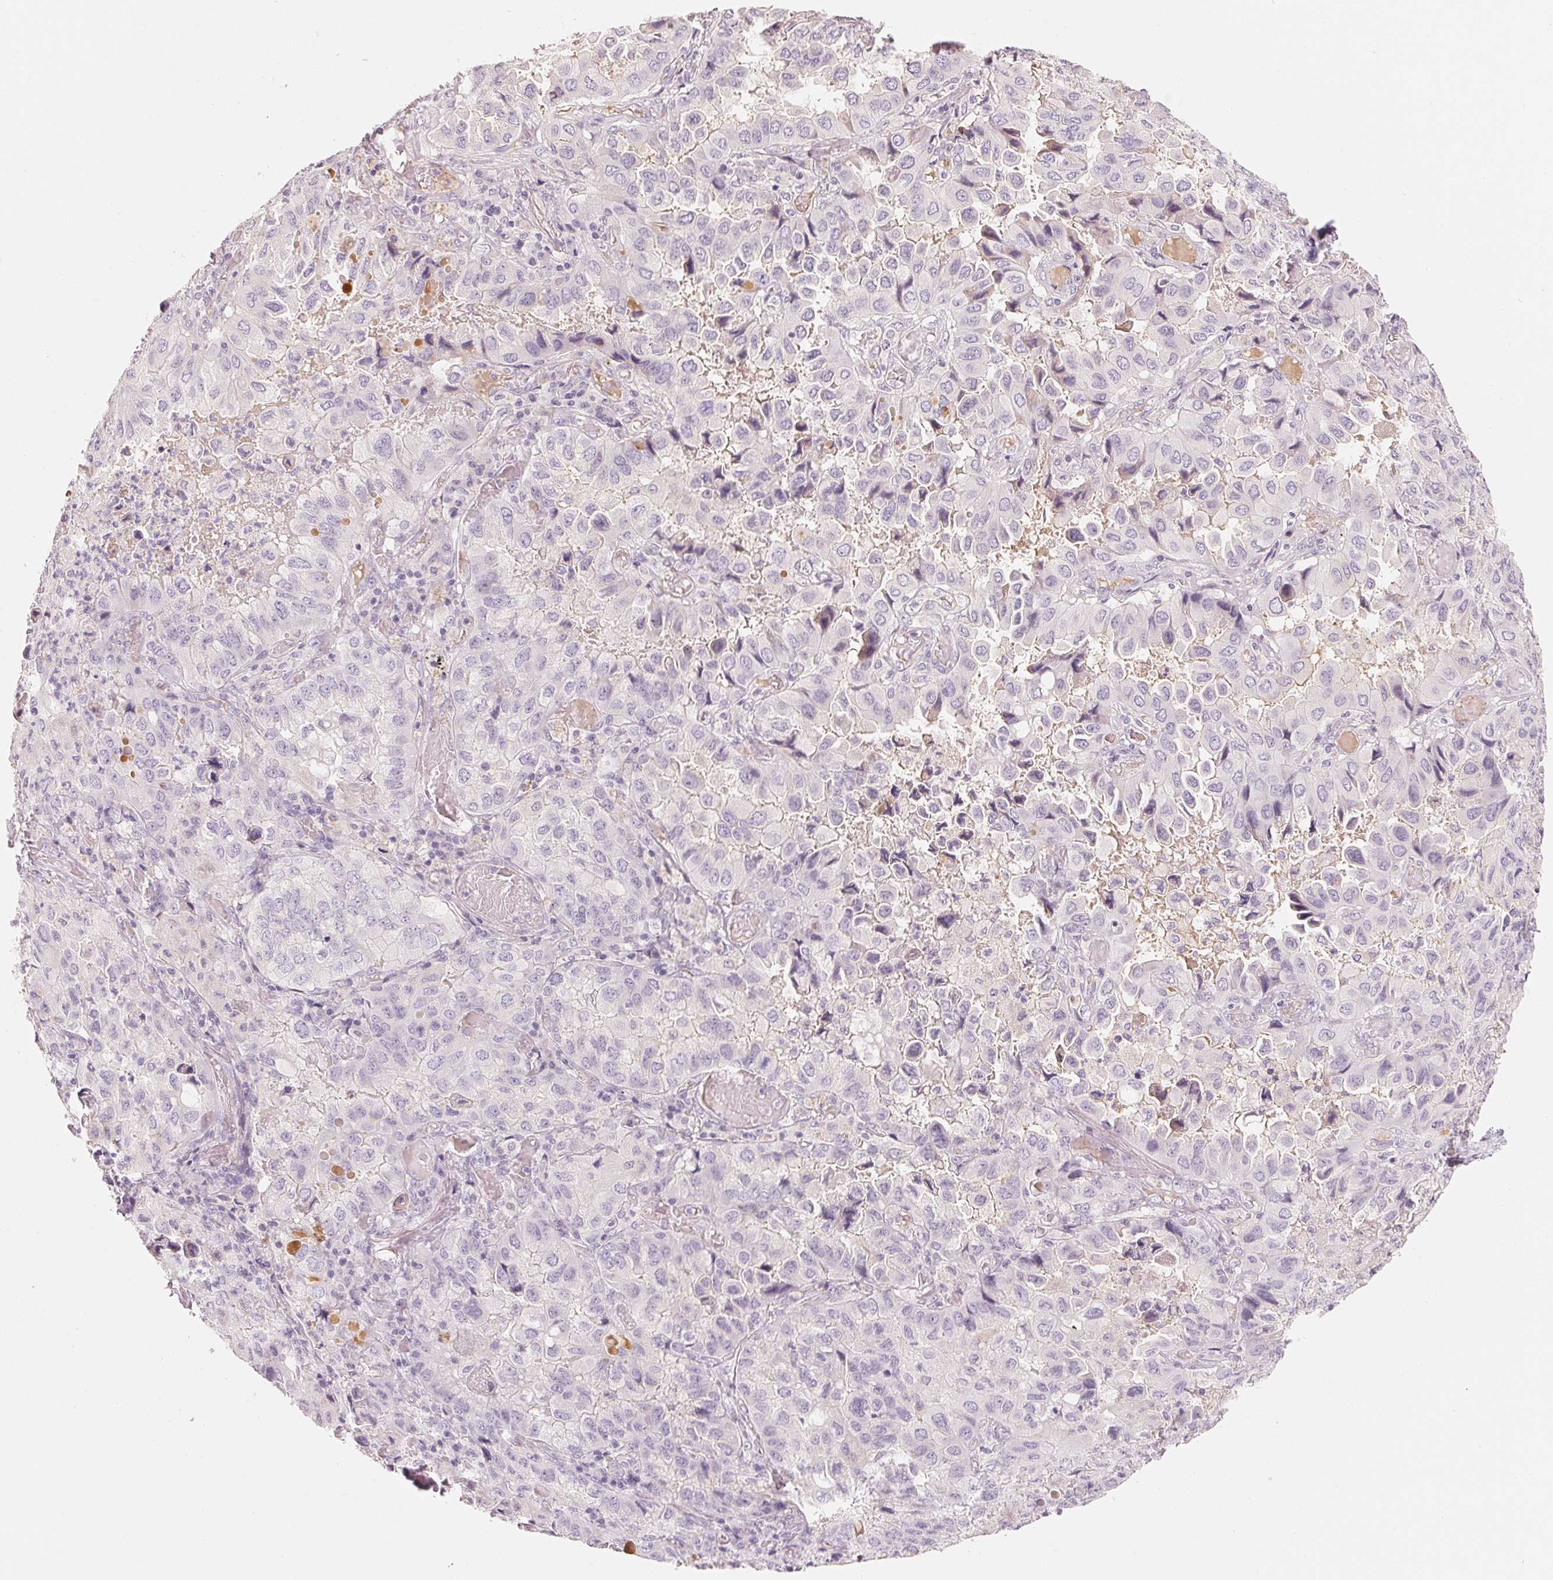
{"staining": {"intensity": "negative", "quantity": "none", "location": "none"}, "tissue": "lung cancer", "cell_type": "Tumor cells", "image_type": "cancer", "snomed": [{"axis": "morphology", "description": "Aneuploidy"}, {"axis": "morphology", "description": "Adenocarcinoma, NOS"}, {"axis": "morphology", "description": "Adenocarcinoma, metastatic, NOS"}, {"axis": "topography", "description": "Lymph node"}, {"axis": "topography", "description": "Lung"}], "caption": "This is an IHC photomicrograph of human lung cancer (metastatic adenocarcinoma). There is no expression in tumor cells.", "gene": "CFHR2", "patient": {"sex": "female", "age": 48}}